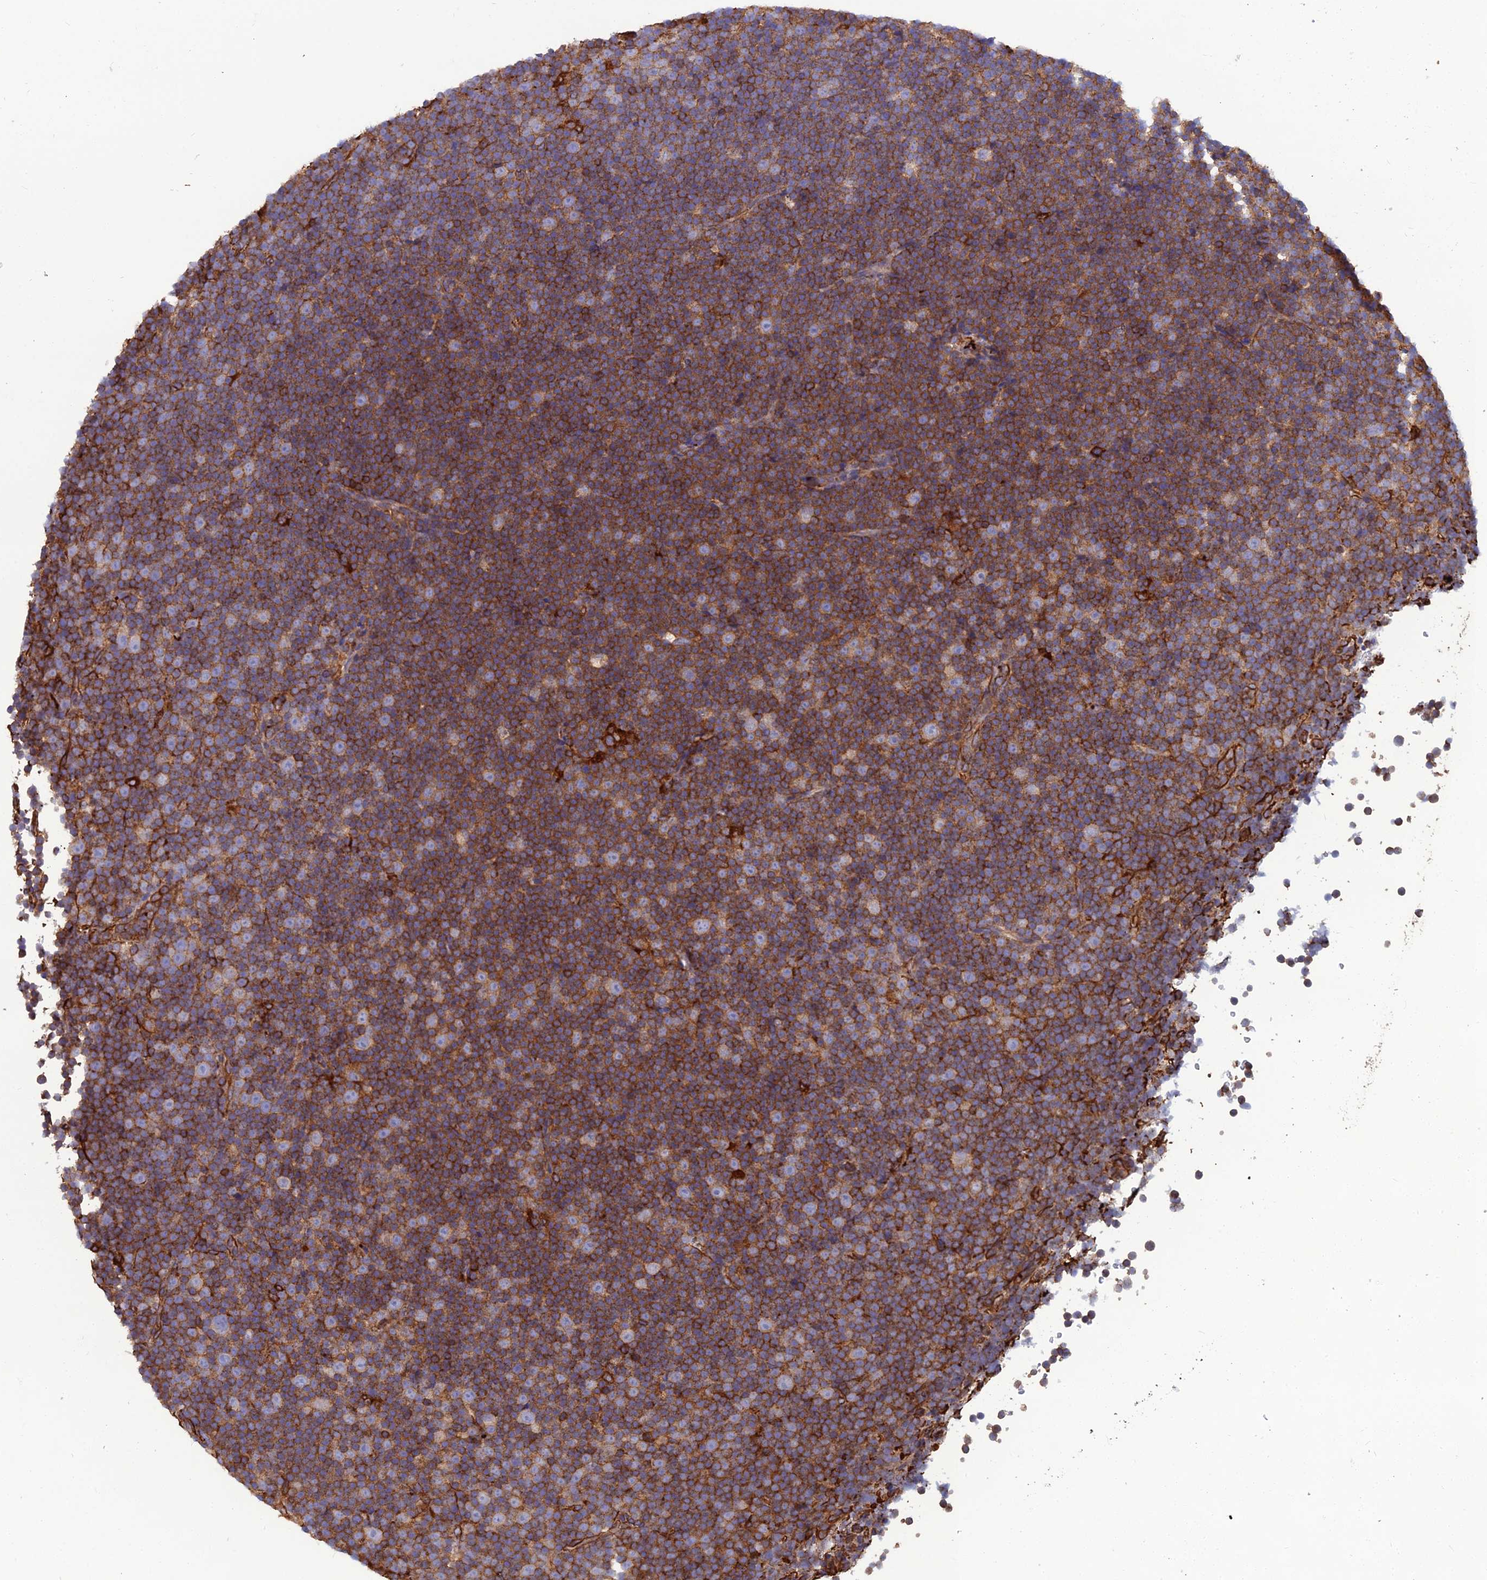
{"staining": {"intensity": "strong", "quantity": ">75%", "location": "cytoplasmic/membranous"}, "tissue": "lymphoma", "cell_type": "Tumor cells", "image_type": "cancer", "snomed": [{"axis": "morphology", "description": "Malignant lymphoma, non-Hodgkin's type, Low grade"}, {"axis": "topography", "description": "Lymph node"}], "caption": "An image showing strong cytoplasmic/membranous positivity in approximately >75% of tumor cells in lymphoma, as visualized by brown immunohistochemical staining.", "gene": "PSMD11", "patient": {"sex": "female", "age": 67}}